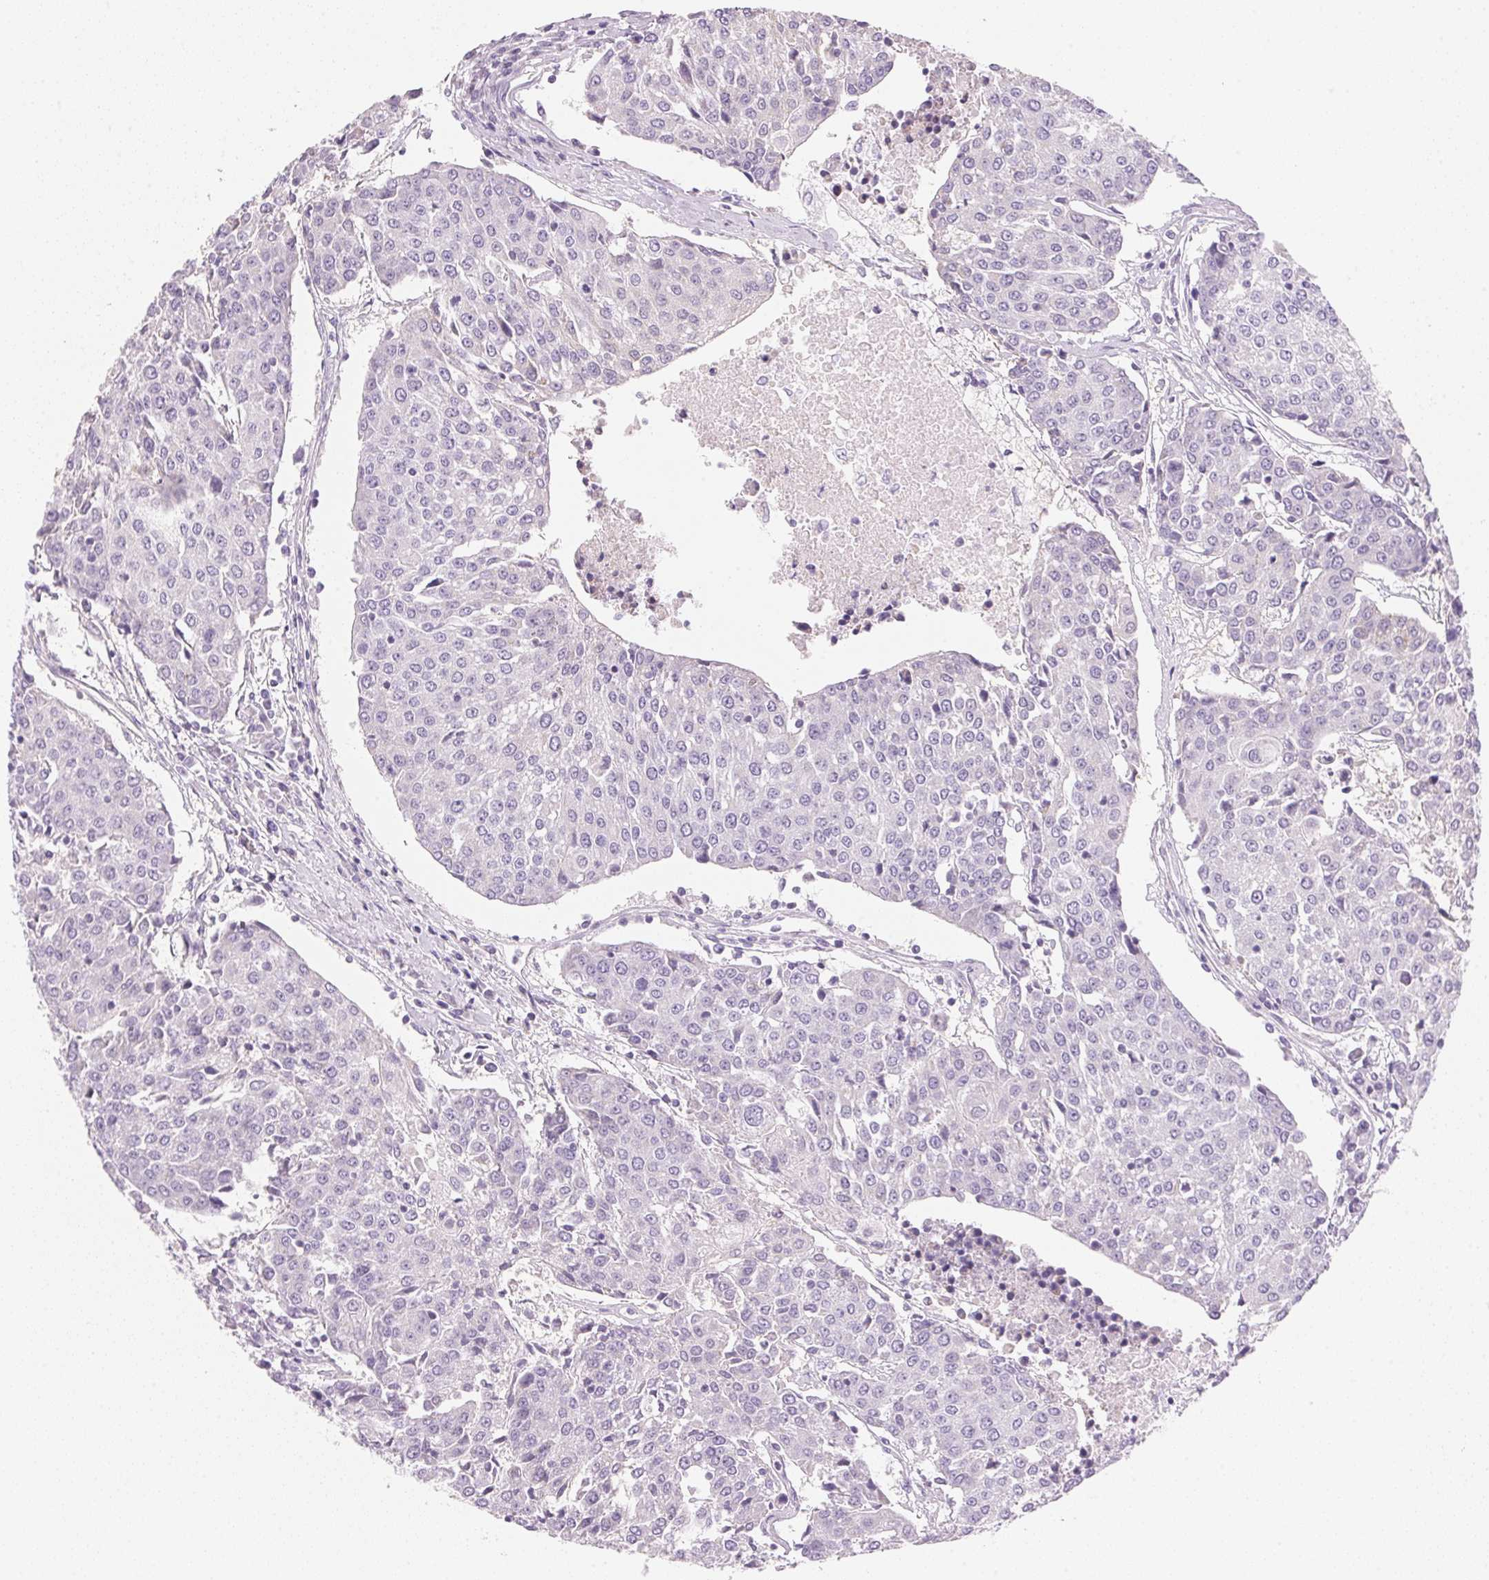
{"staining": {"intensity": "negative", "quantity": "none", "location": "none"}, "tissue": "urothelial cancer", "cell_type": "Tumor cells", "image_type": "cancer", "snomed": [{"axis": "morphology", "description": "Urothelial carcinoma, High grade"}, {"axis": "topography", "description": "Urinary bladder"}], "caption": "Photomicrograph shows no protein positivity in tumor cells of urothelial cancer tissue.", "gene": "CYP11B1", "patient": {"sex": "female", "age": 85}}